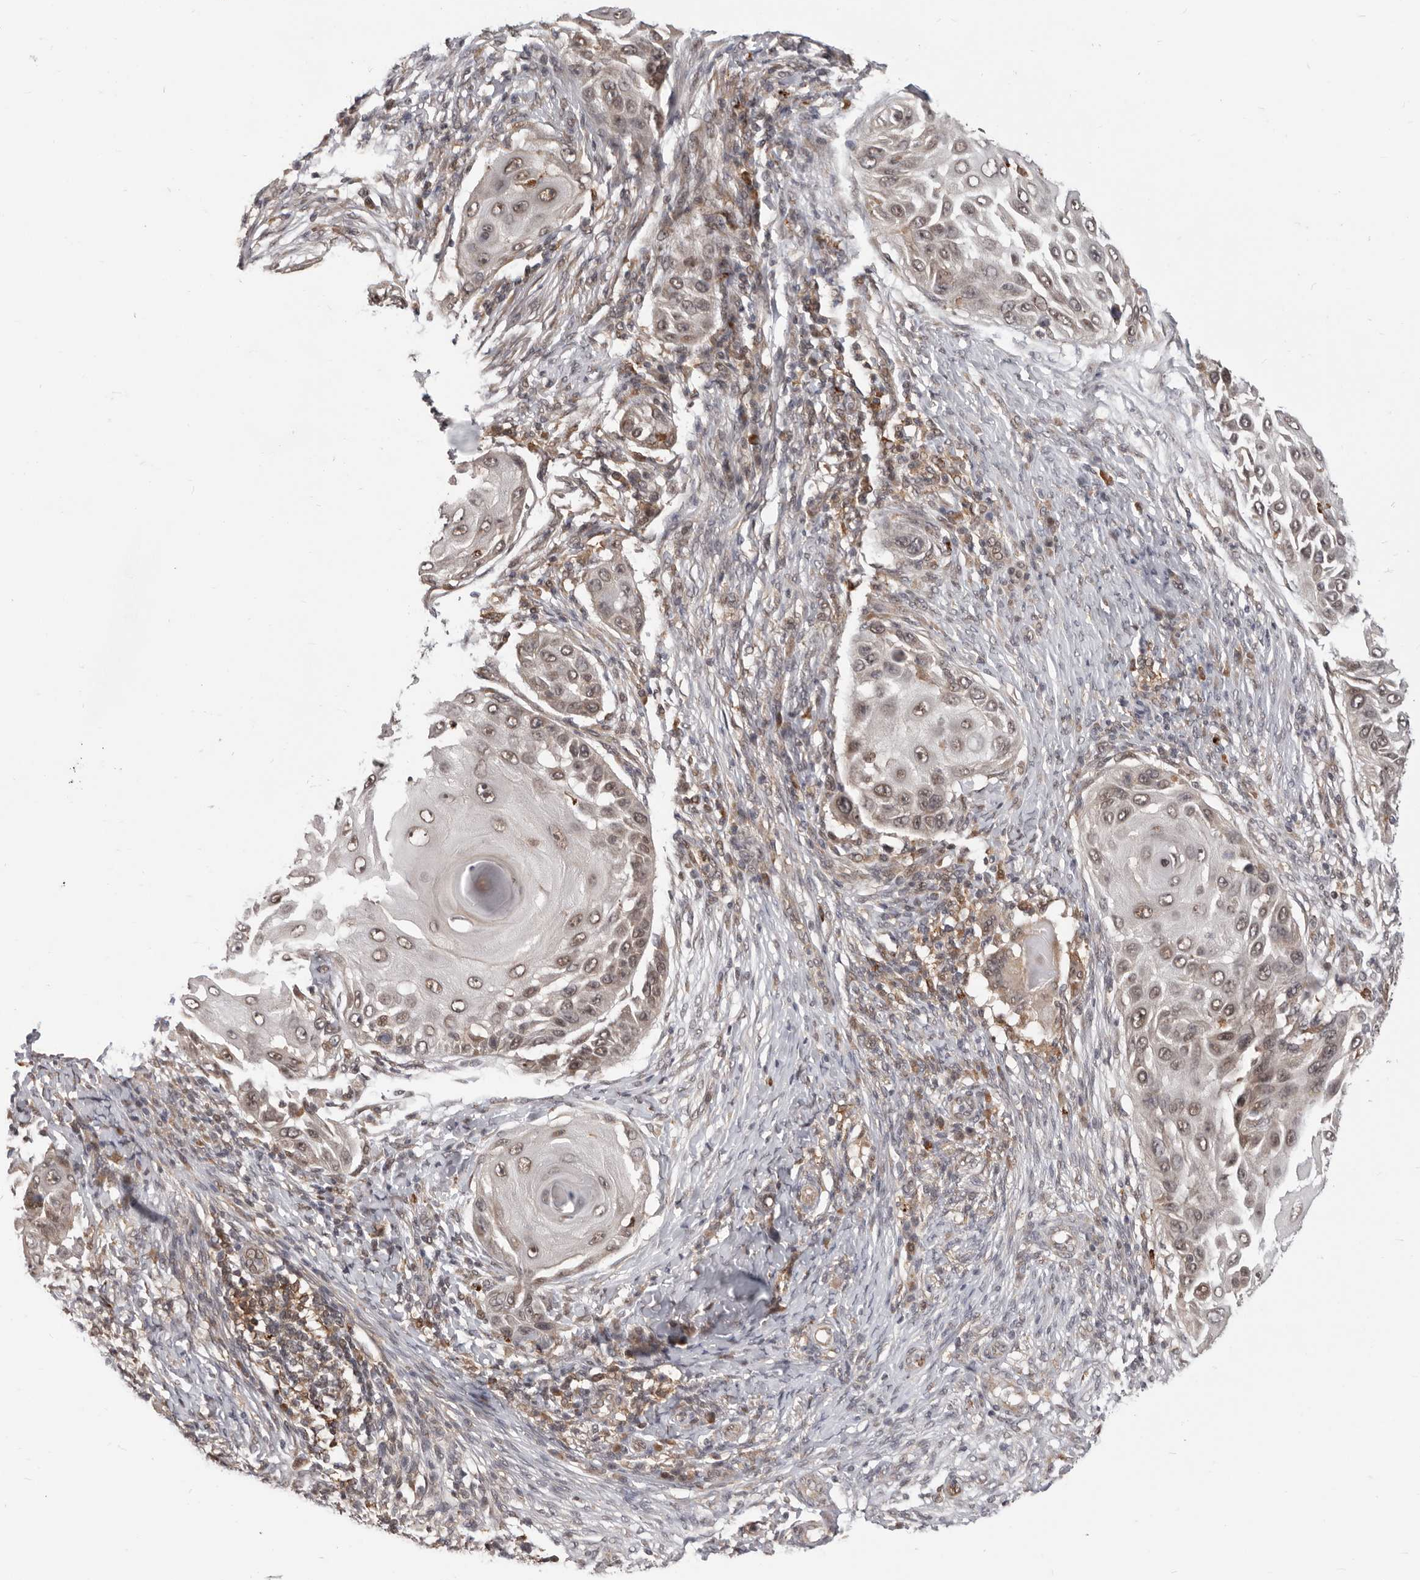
{"staining": {"intensity": "weak", "quantity": ">75%", "location": "nuclear"}, "tissue": "skin cancer", "cell_type": "Tumor cells", "image_type": "cancer", "snomed": [{"axis": "morphology", "description": "Squamous cell carcinoma, NOS"}, {"axis": "topography", "description": "Skin"}], "caption": "Immunohistochemical staining of squamous cell carcinoma (skin) demonstrates low levels of weak nuclear positivity in approximately >75% of tumor cells. The protein of interest is shown in brown color, while the nuclei are stained blue.", "gene": "NCOA3", "patient": {"sex": "female", "age": 44}}